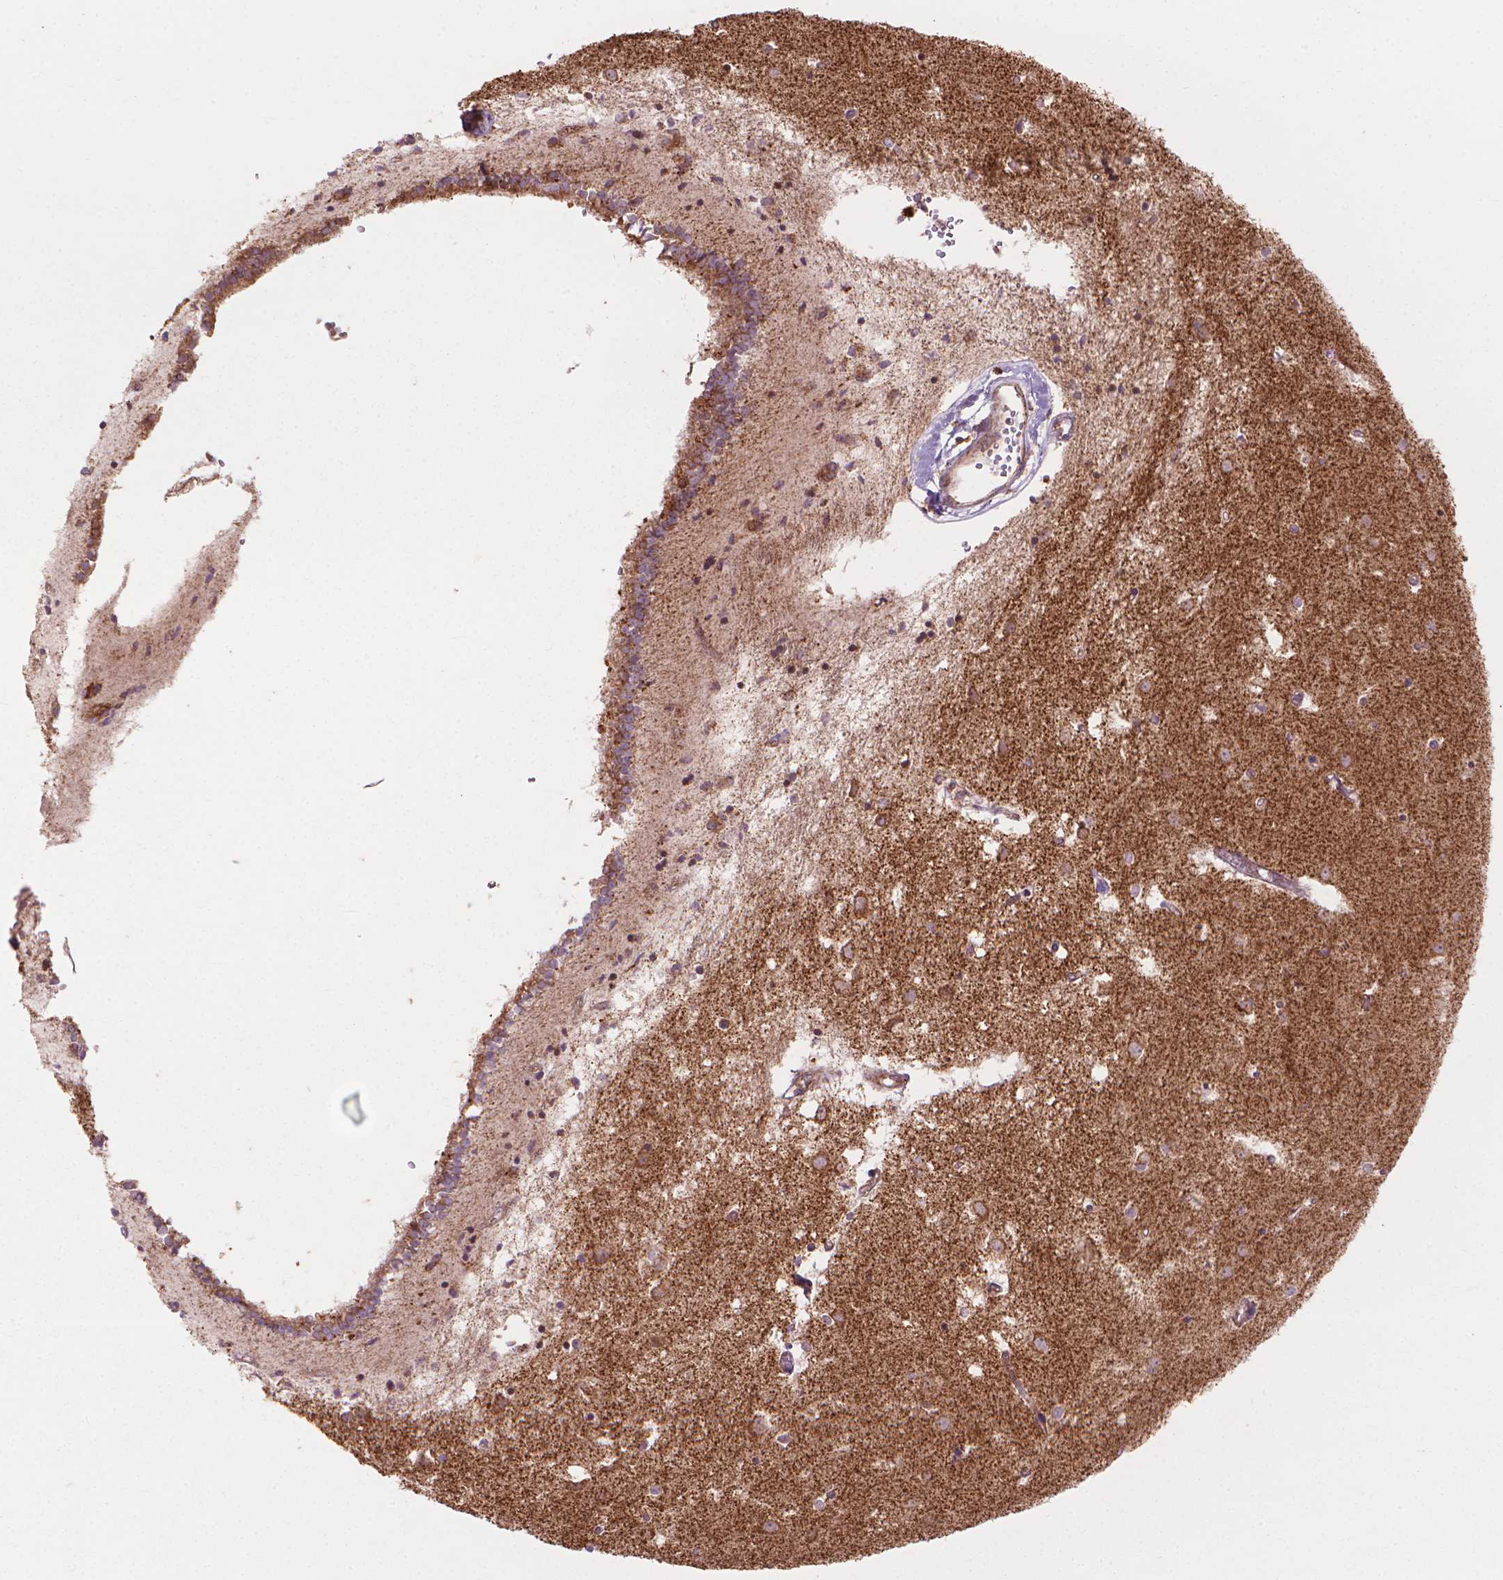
{"staining": {"intensity": "moderate", "quantity": ">75%", "location": "cytoplasmic/membranous"}, "tissue": "caudate", "cell_type": "Glial cells", "image_type": "normal", "snomed": [{"axis": "morphology", "description": "Normal tissue, NOS"}, {"axis": "topography", "description": "Lateral ventricle wall"}], "caption": "Immunohistochemical staining of unremarkable human caudate reveals moderate cytoplasmic/membranous protein expression in approximately >75% of glial cells.", "gene": "VARS2", "patient": {"sex": "male", "age": 54}}